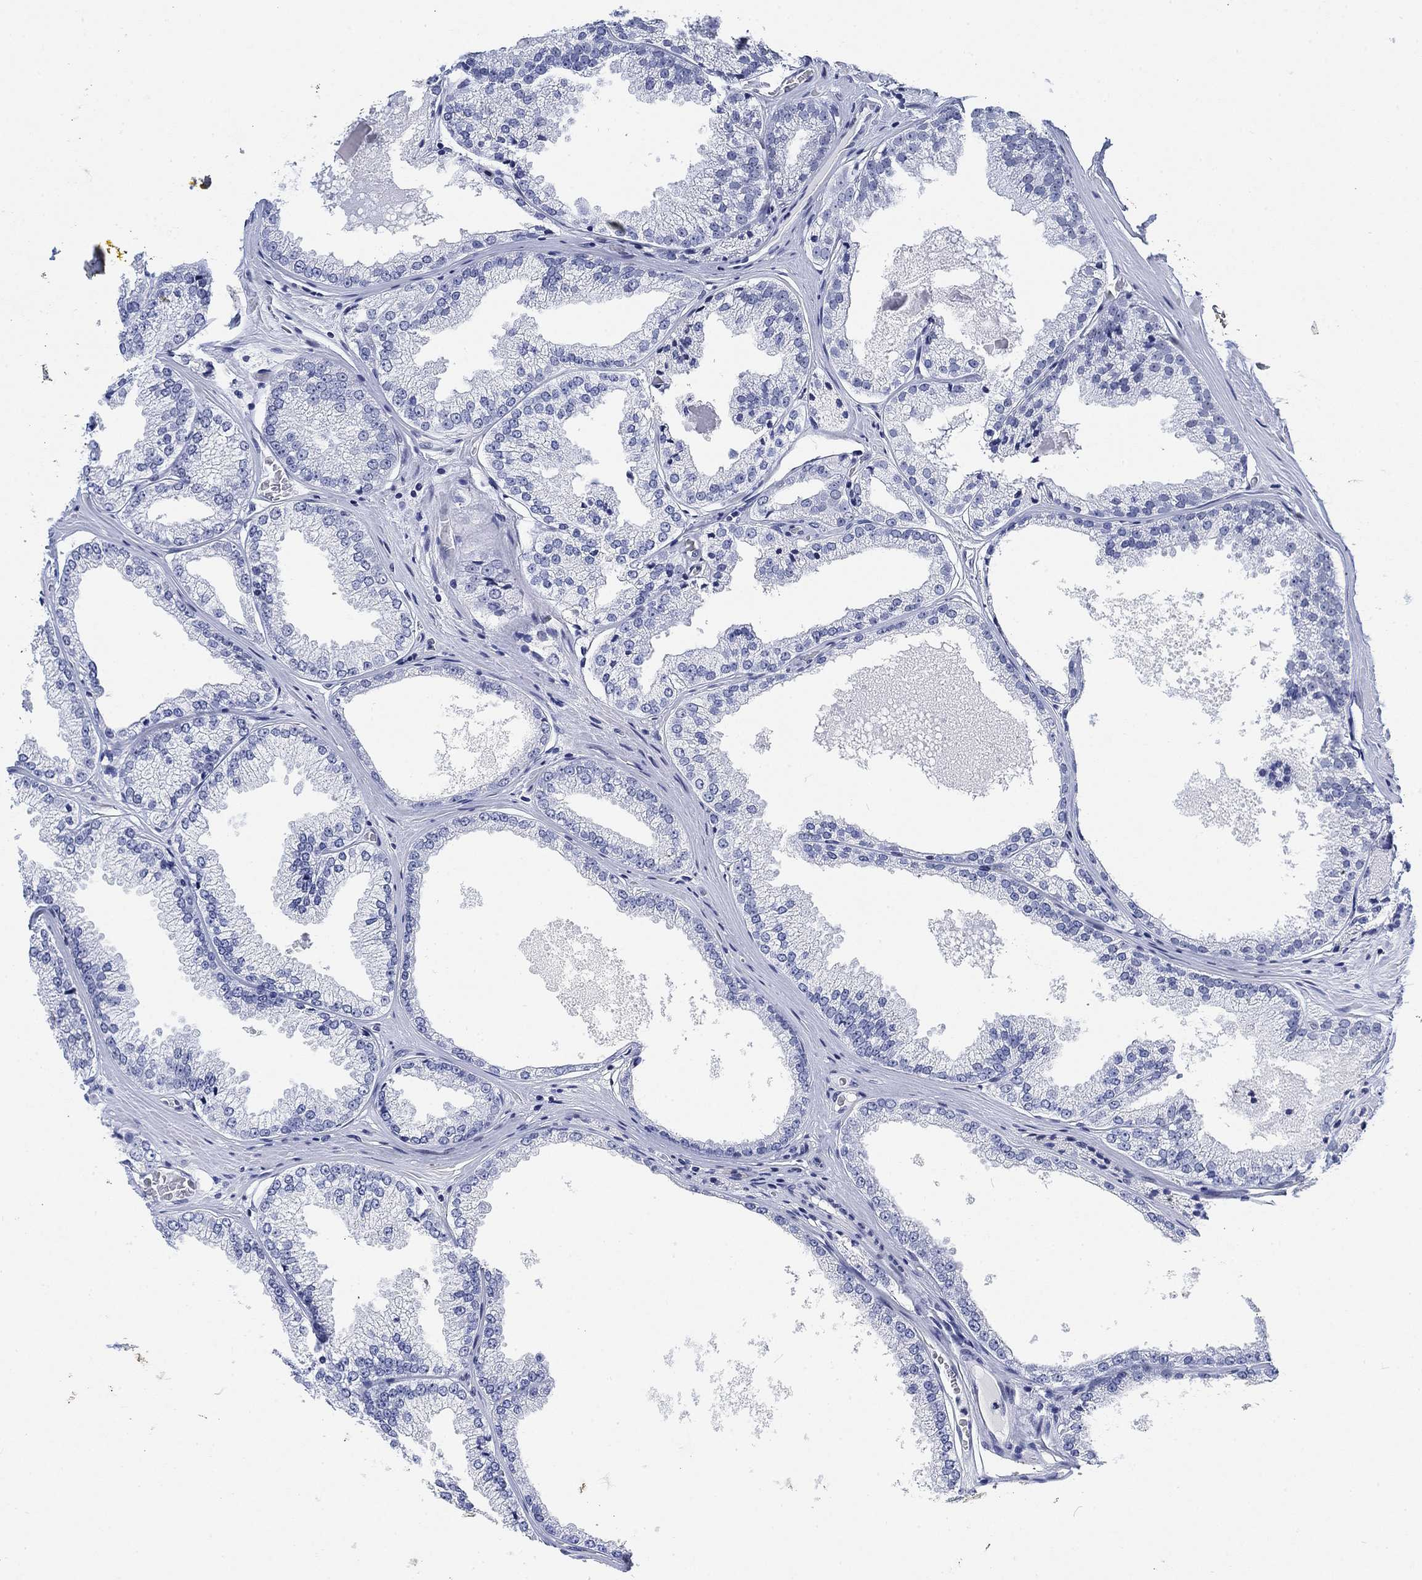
{"staining": {"intensity": "negative", "quantity": "none", "location": "none"}, "tissue": "prostate cancer", "cell_type": "Tumor cells", "image_type": "cancer", "snomed": [{"axis": "morphology", "description": "Adenocarcinoma, Low grade"}, {"axis": "topography", "description": "Prostate"}], "caption": "This is an immunohistochemistry (IHC) micrograph of human adenocarcinoma (low-grade) (prostate). There is no positivity in tumor cells.", "gene": "H1-10", "patient": {"sex": "male", "age": 68}}